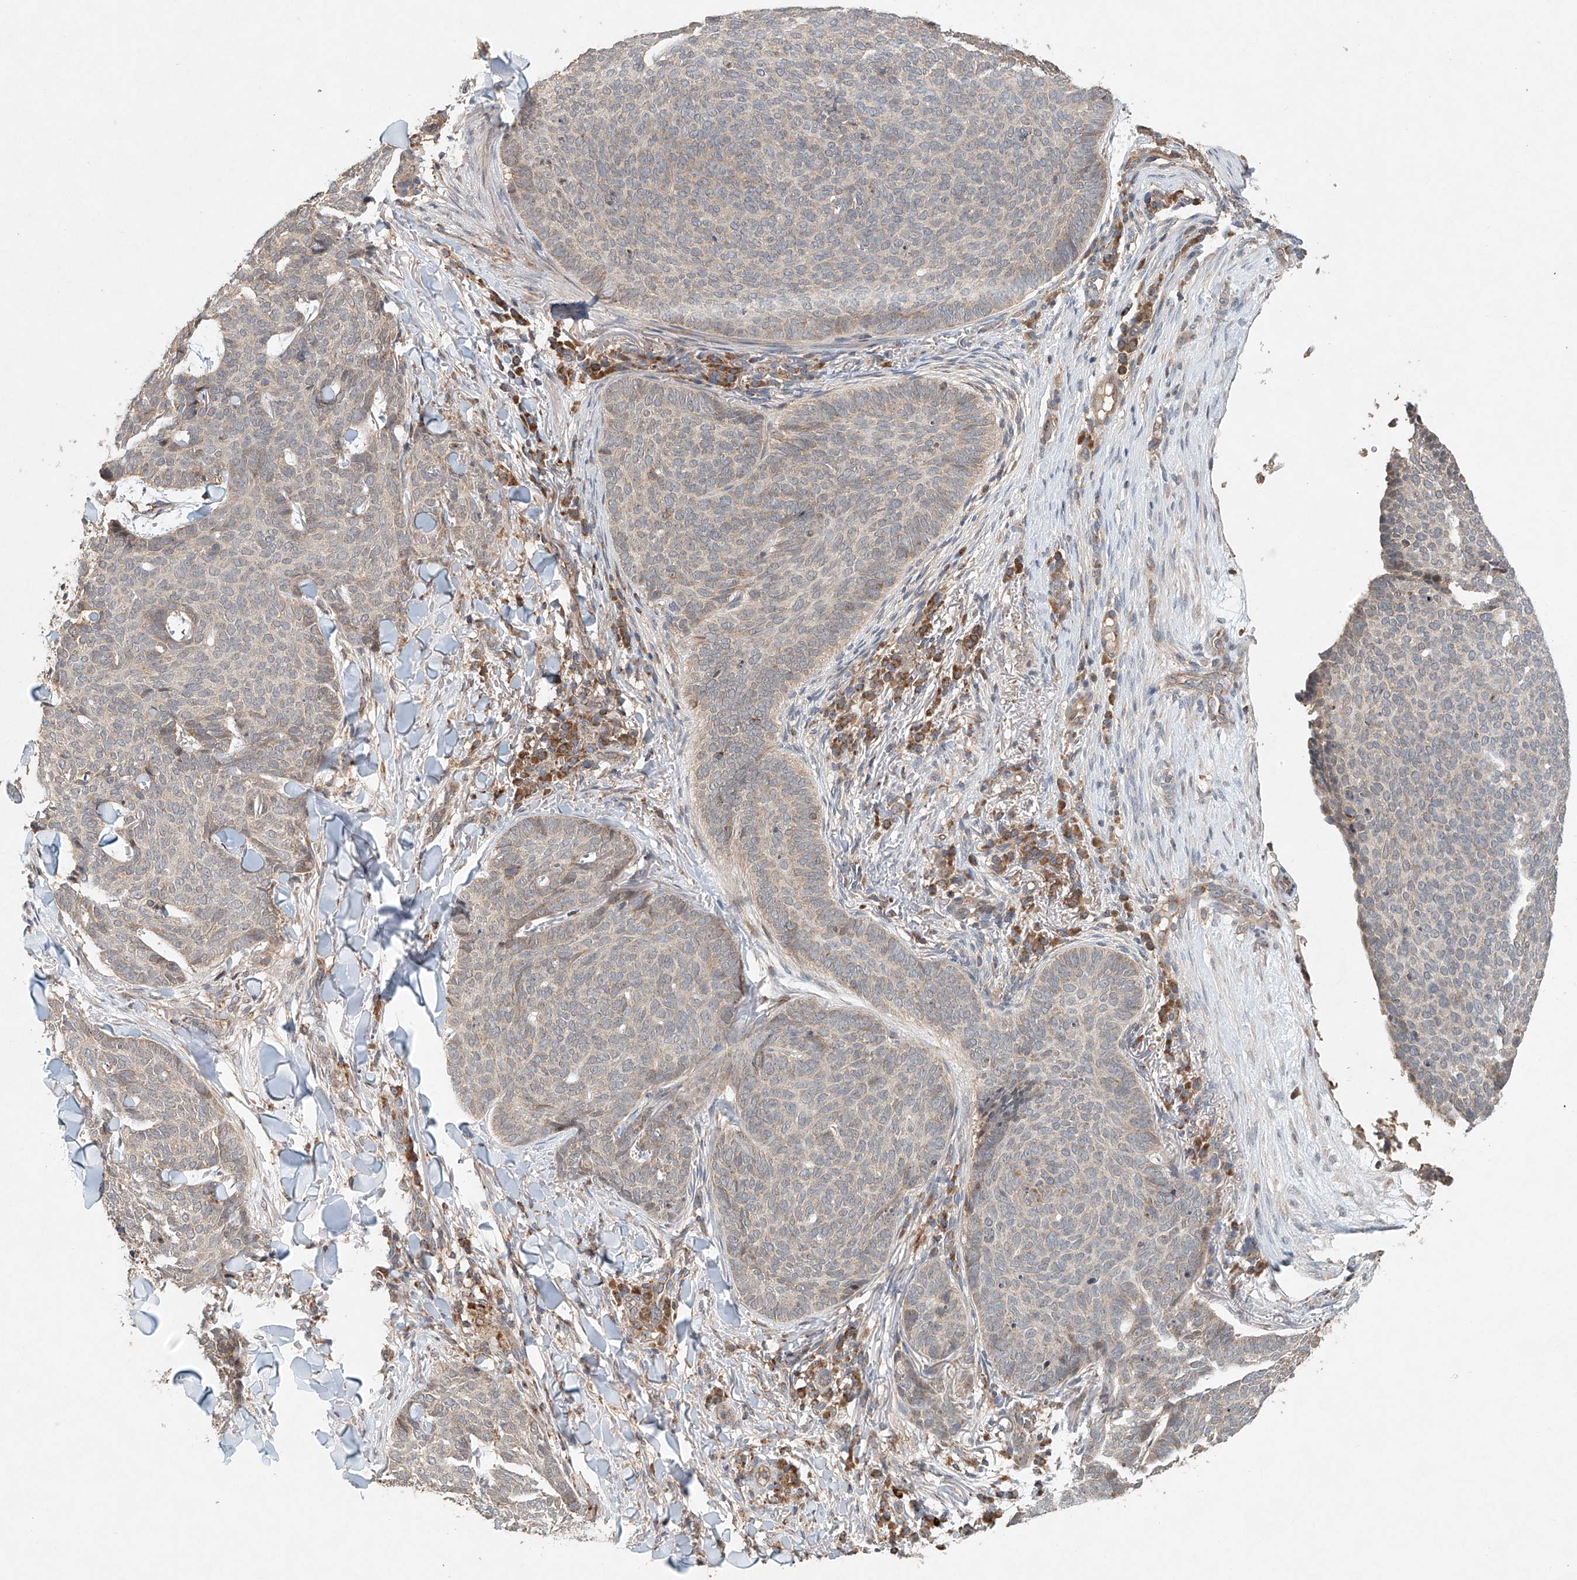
{"staining": {"intensity": "weak", "quantity": "<25%", "location": "cytoplasmic/membranous"}, "tissue": "skin cancer", "cell_type": "Tumor cells", "image_type": "cancer", "snomed": [{"axis": "morphology", "description": "Normal tissue, NOS"}, {"axis": "morphology", "description": "Basal cell carcinoma"}, {"axis": "topography", "description": "Skin"}], "caption": "A micrograph of skin basal cell carcinoma stained for a protein displays no brown staining in tumor cells.", "gene": "DCAF11", "patient": {"sex": "male", "age": 50}}